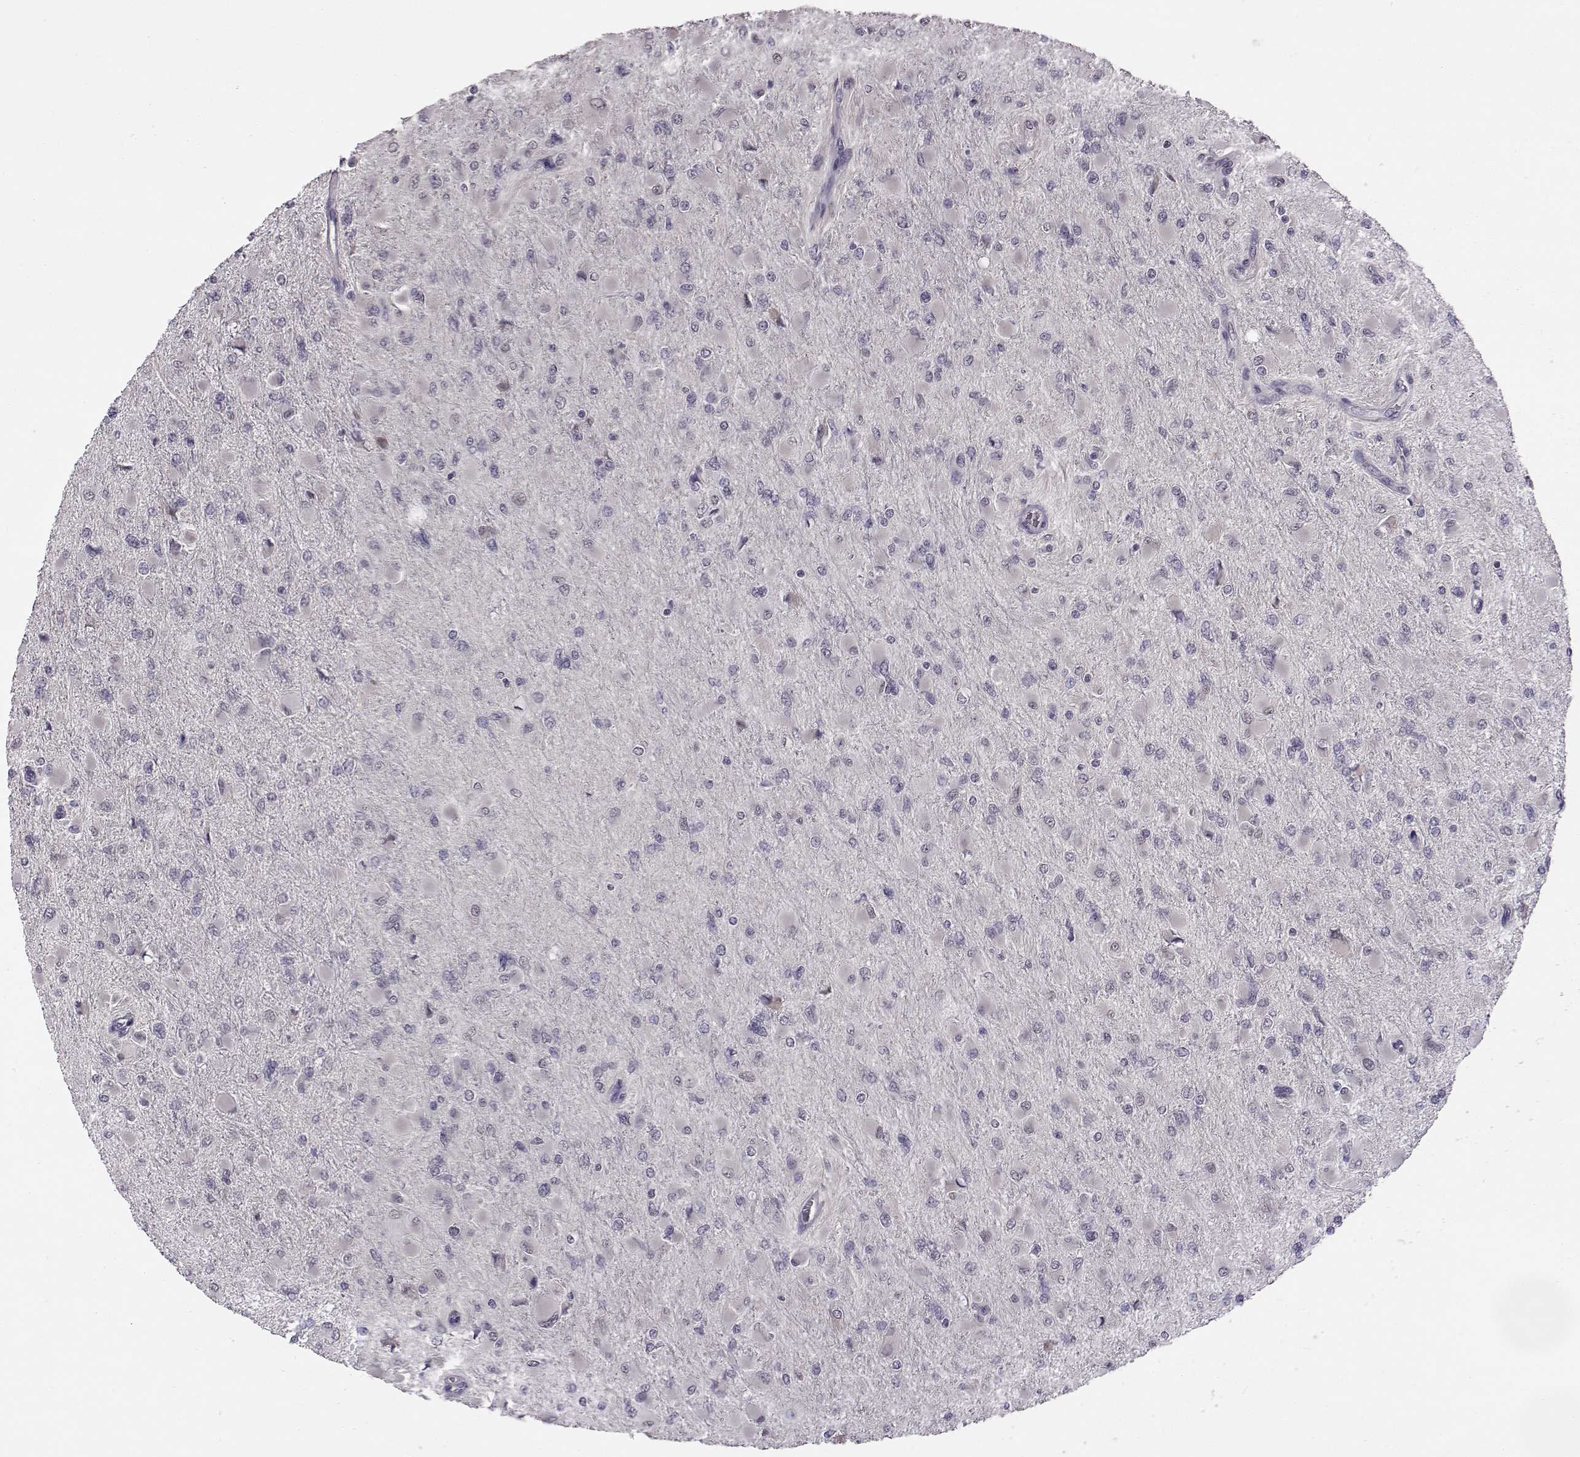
{"staining": {"intensity": "negative", "quantity": "none", "location": "none"}, "tissue": "glioma", "cell_type": "Tumor cells", "image_type": "cancer", "snomed": [{"axis": "morphology", "description": "Glioma, malignant, High grade"}, {"axis": "topography", "description": "Cerebral cortex"}], "caption": "Human glioma stained for a protein using immunohistochemistry displays no expression in tumor cells.", "gene": "C10orf62", "patient": {"sex": "female", "age": 36}}